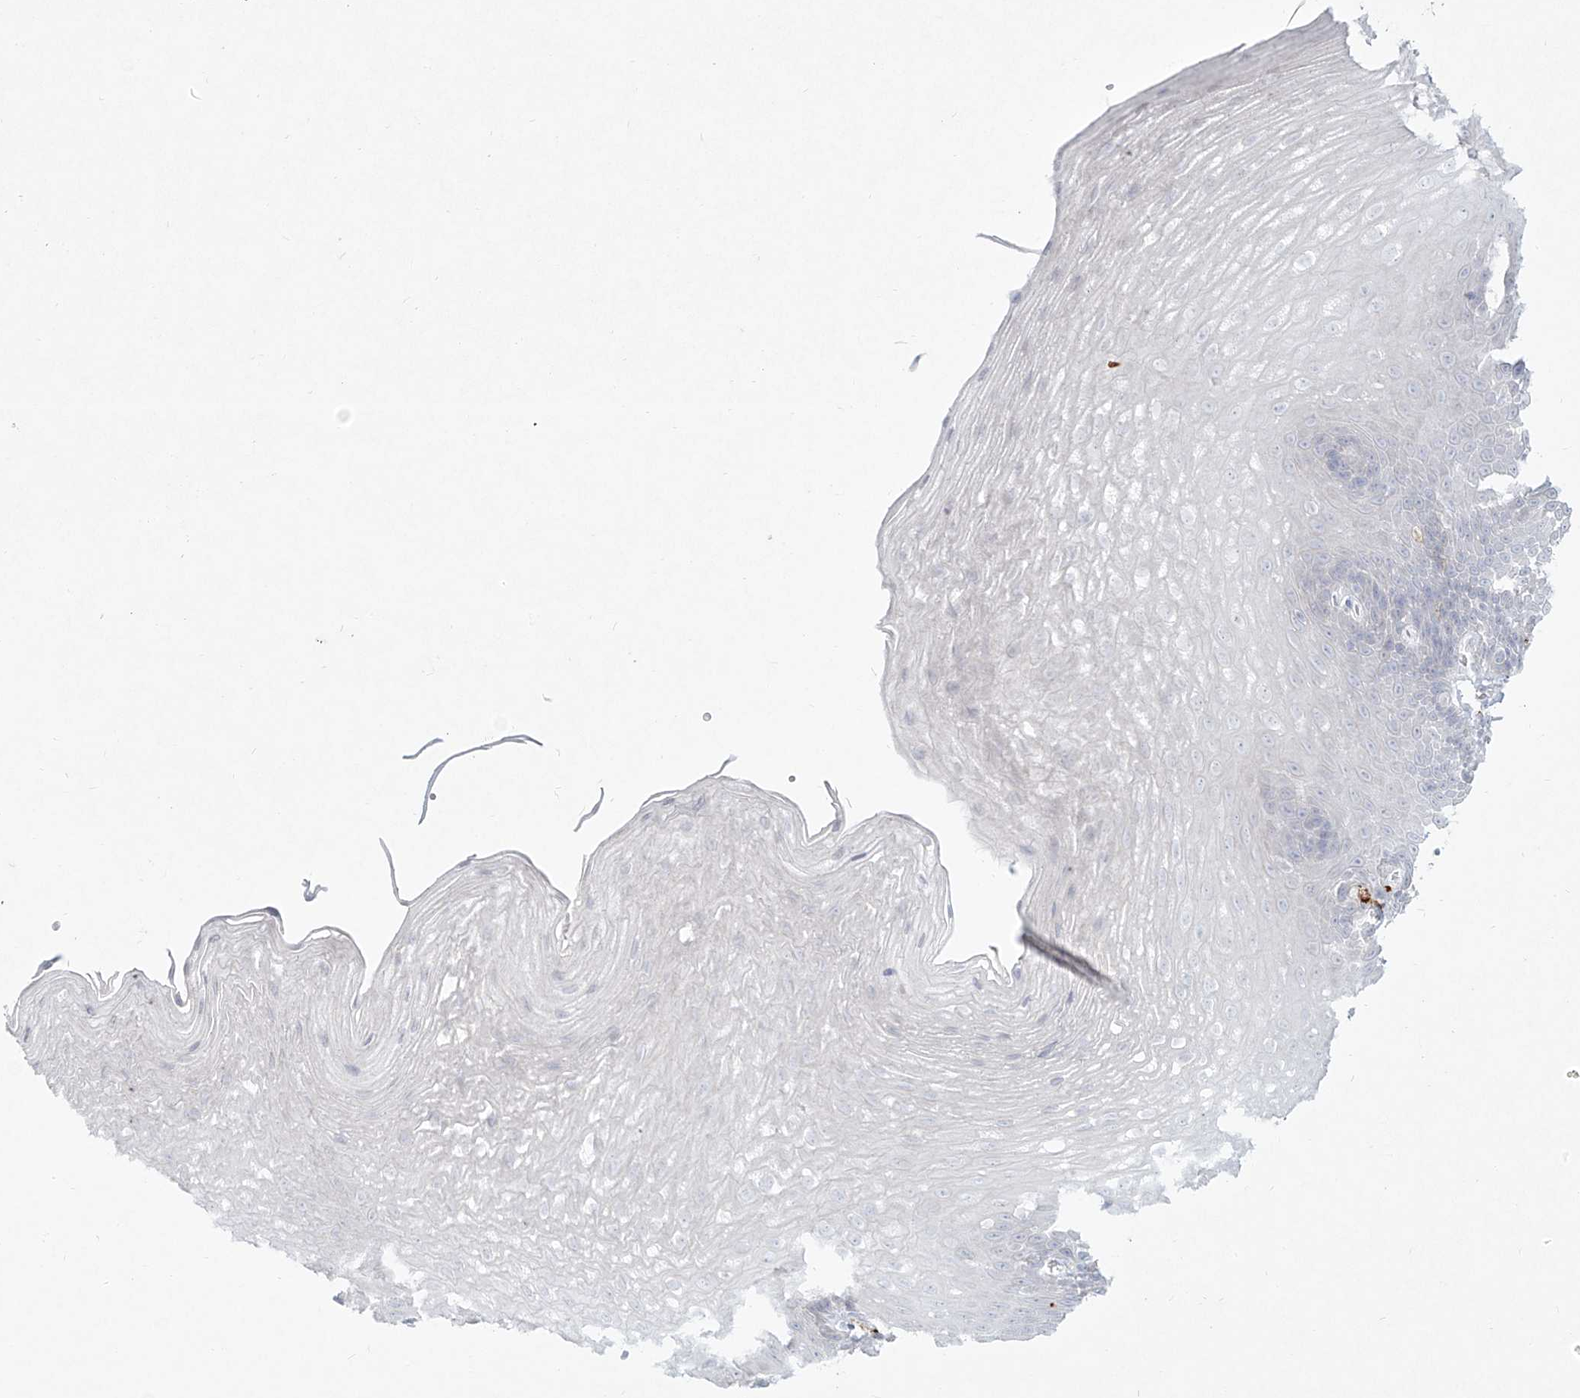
{"staining": {"intensity": "negative", "quantity": "none", "location": "none"}, "tissue": "esophagus", "cell_type": "Squamous epithelial cells", "image_type": "normal", "snomed": [{"axis": "morphology", "description": "Normal tissue, NOS"}, {"axis": "topography", "description": "Esophagus"}], "caption": "Immunohistochemistry (IHC) image of benign esophagus stained for a protein (brown), which exhibits no staining in squamous epithelial cells. The staining is performed using DAB (3,3'-diaminobenzidine) brown chromogen with nuclei counter-stained in using hematoxylin.", "gene": "CD209", "patient": {"sex": "female", "age": 66}}